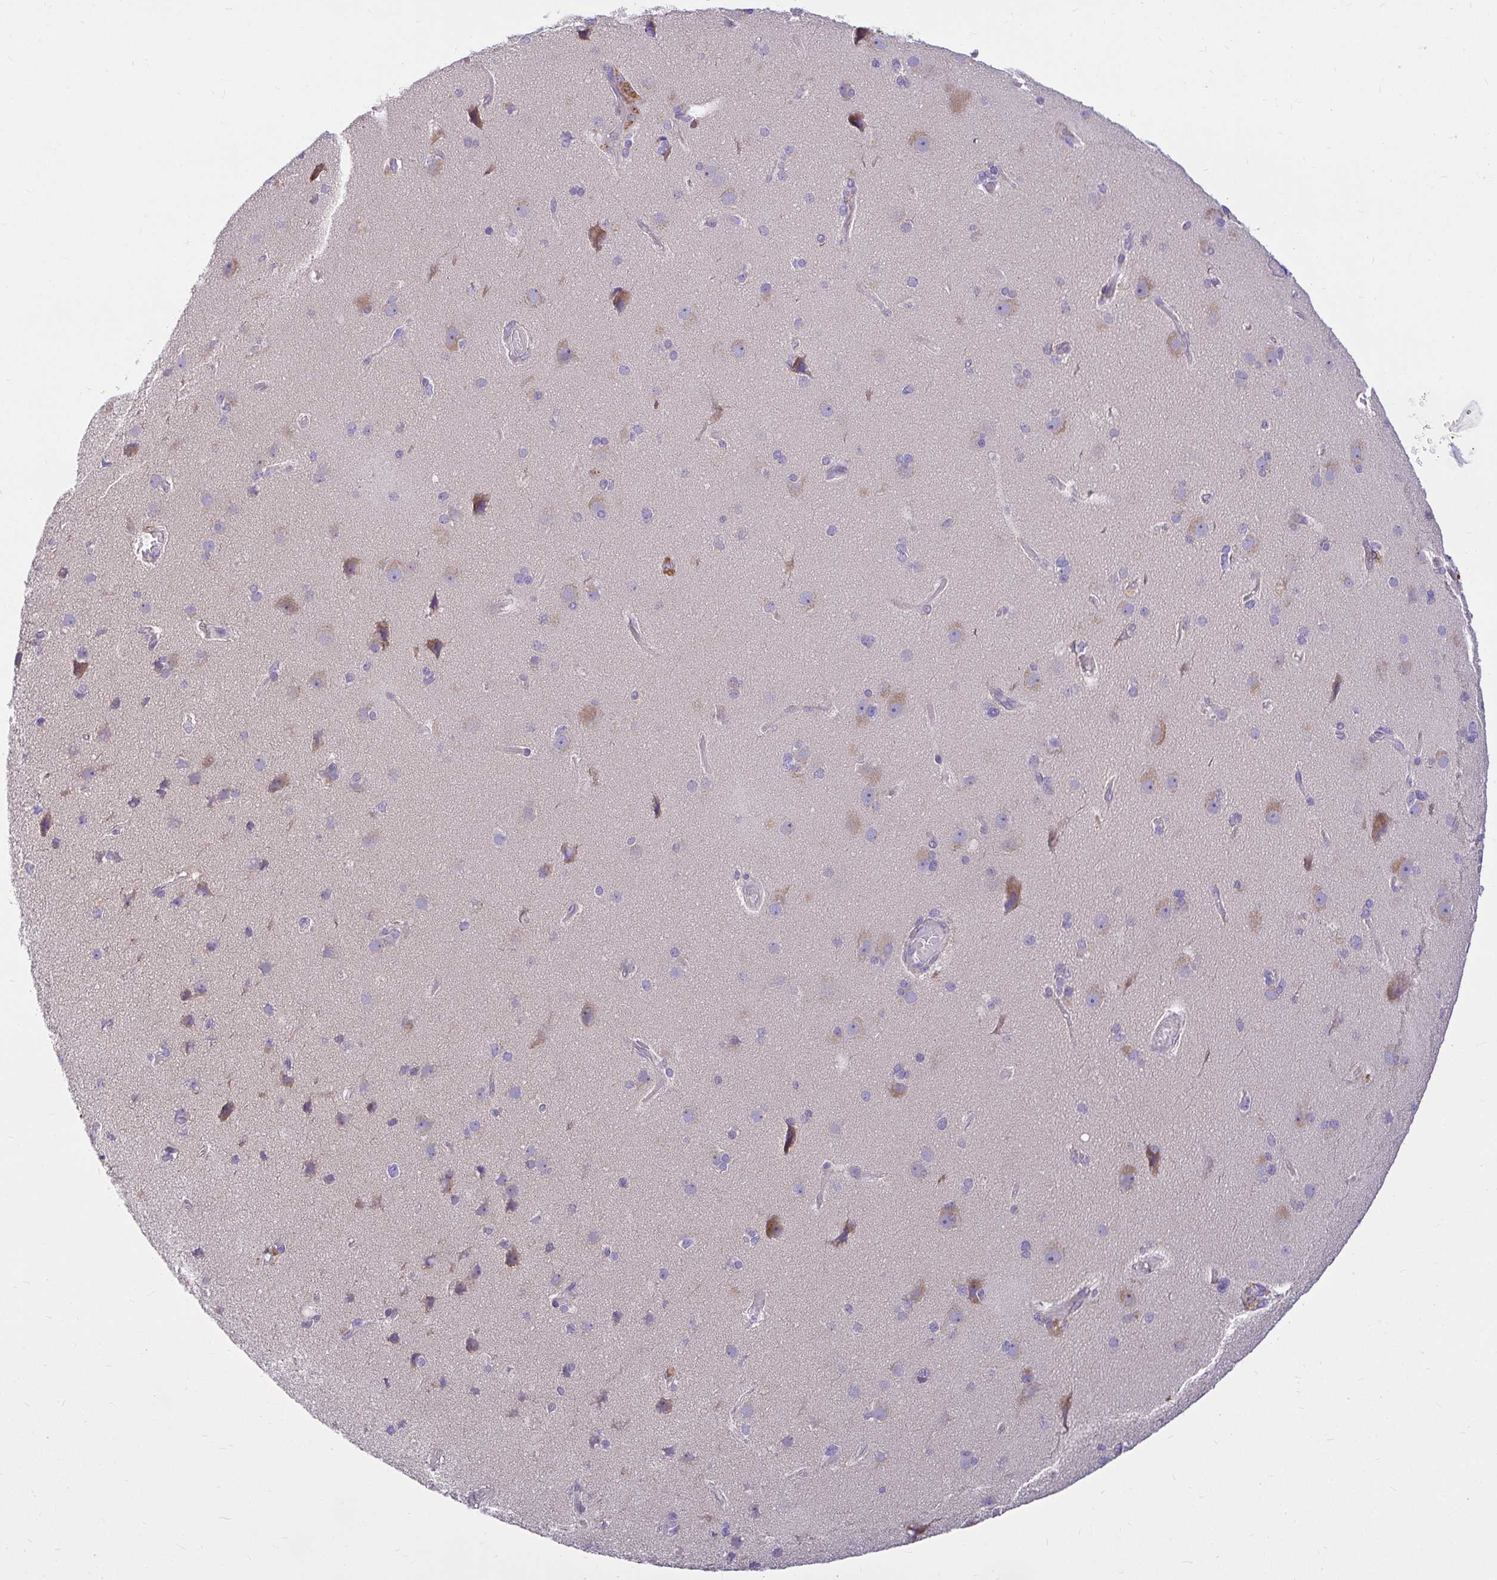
{"staining": {"intensity": "negative", "quantity": "none", "location": "none"}, "tissue": "cerebral cortex", "cell_type": "Endothelial cells", "image_type": "normal", "snomed": [{"axis": "morphology", "description": "Normal tissue, NOS"}, {"axis": "morphology", "description": "Glioma, malignant, High grade"}, {"axis": "topography", "description": "Cerebral cortex"}], "caption": "Immunohistochemistry of normal cerebral cortex exhibits no positivity in endothelial cells. Brightfield microscopy of IHC stained with DAB (brown) and hematoxylin (blue), captured at high magnification.", "gene": "PKN3", "patient": {"sex": "male", "age": 71}}